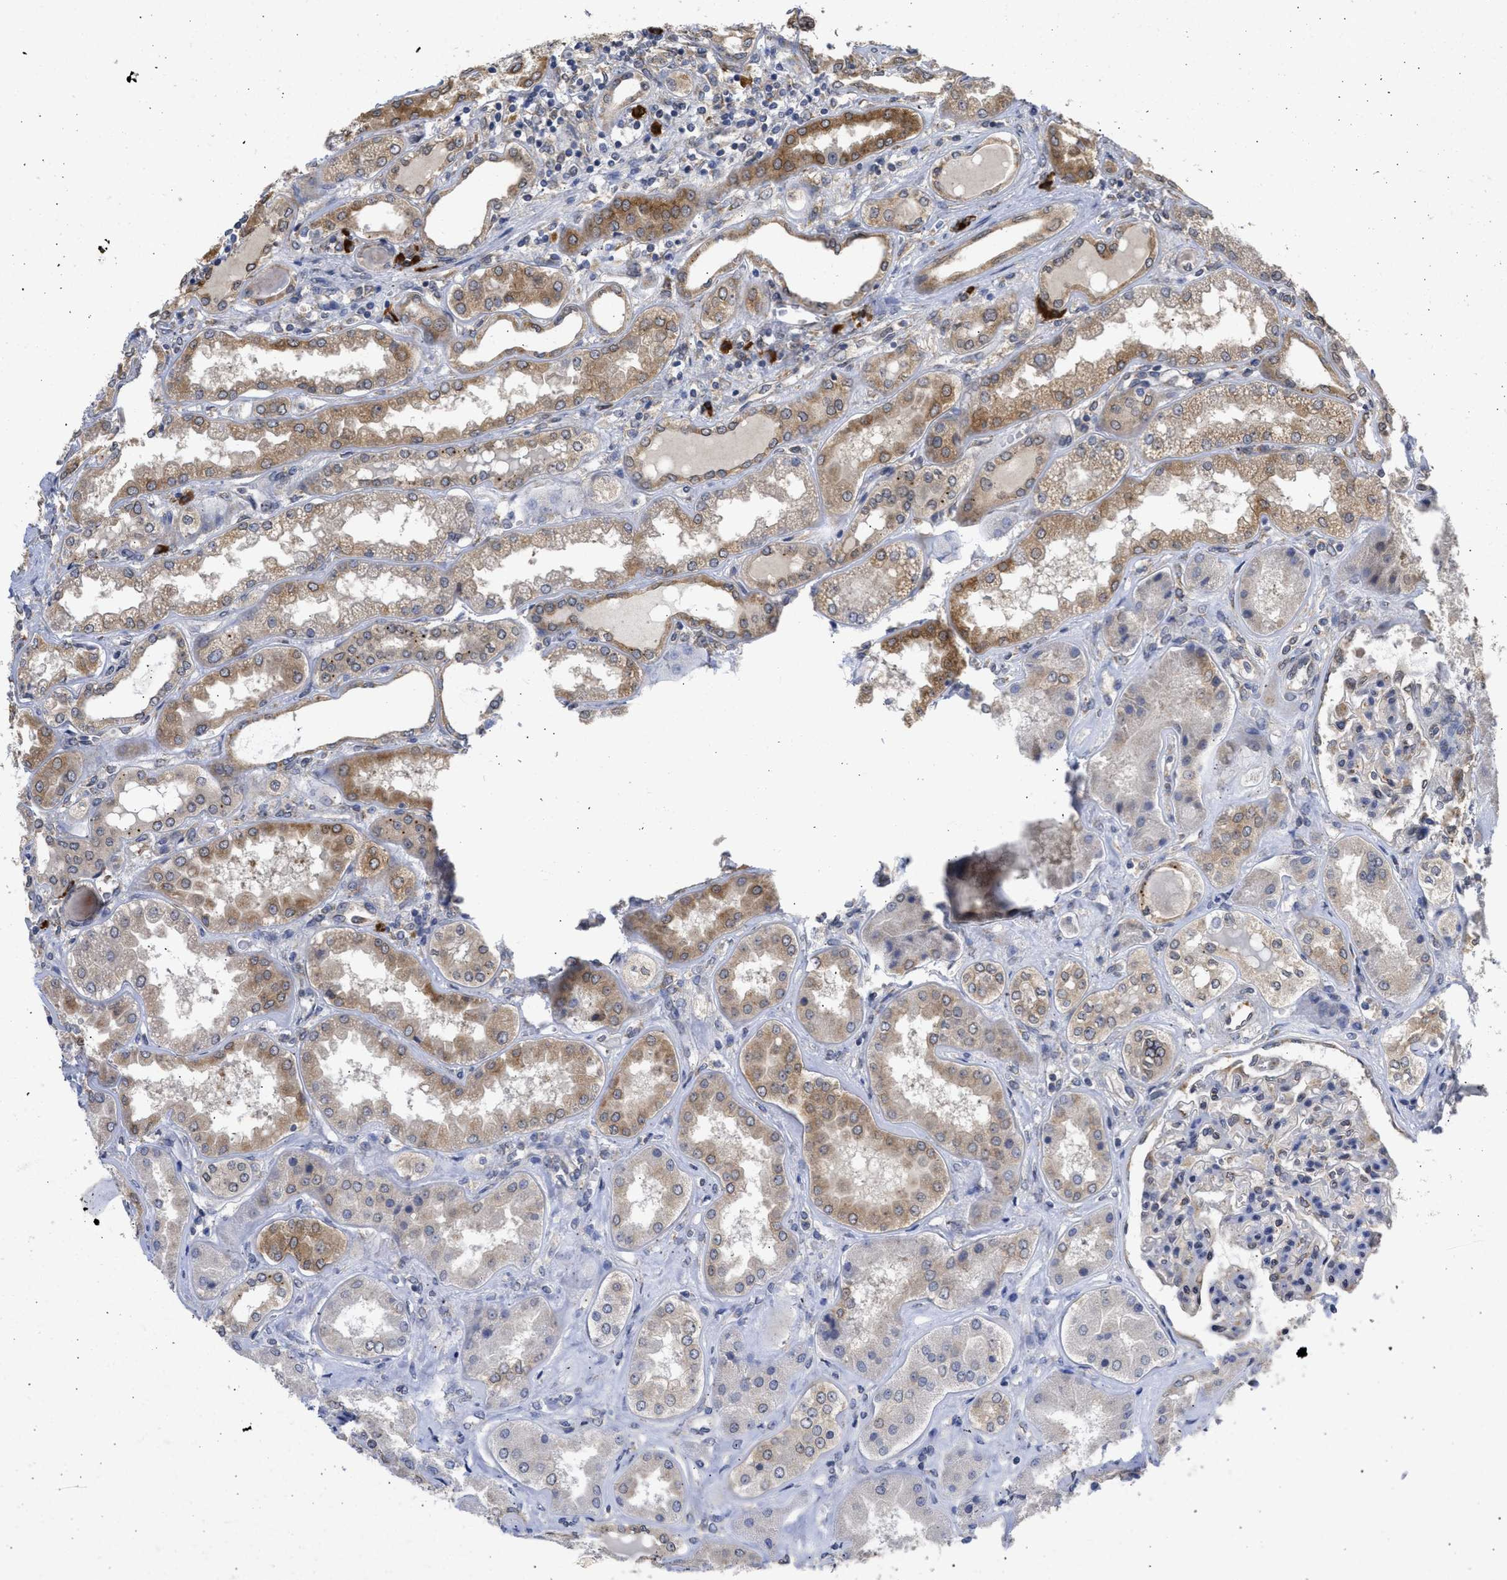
{"staining": {"intensity": "moderate", "quantity": "25%-75%", "location": "cytoplasmic/membranous,nuclear"}, "tissue": "kidney", "cell_type": "Cells in glomeruli", "image_type": "normal", "snomed": [{"axis": "morphology", "description": "Normal tissue, NOS"}, {"axis": "topography", "description": "Kidney"}], "caption": "This photomicrograph demonstrates immunohistochemistry (IHC) staining of unremarkable kidney, with medium moderate cytoplasmic/membranous,nuclear staining in about 25%-75% of cells in glomeruli.", "gene": "DNAJC1", "patient": {"sex": "female", "age": 56}}